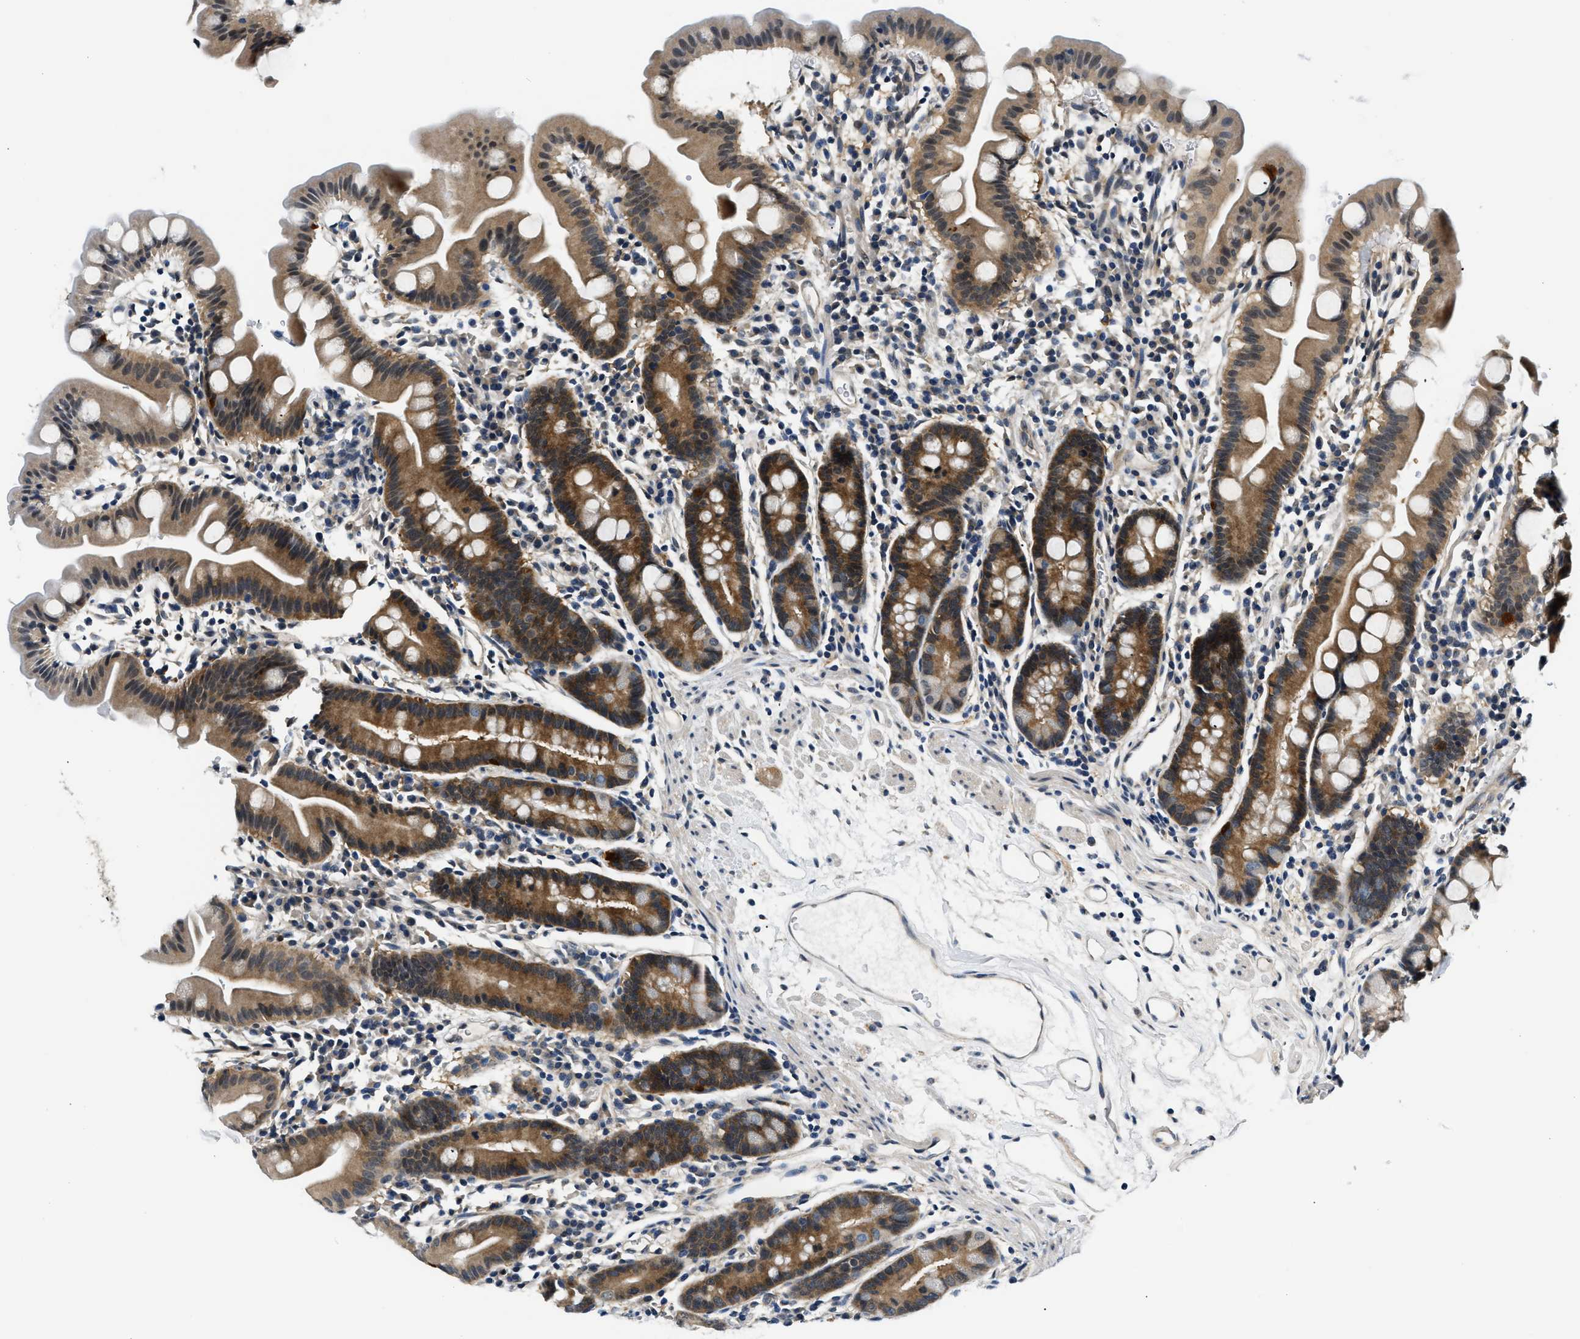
{"staining": {"intensity": "strong", "quantity": "25%-75%", "location": "cytoplasmic/membranous"}, "tissue": "duodenum", "cell_type": "Glandular cells", "image_type": "normal", "snomed": [{"axis": "morphology", "description": "Normal tissue, NOS"}, {"axis": "topography", "description": "Duodenum"}], "caption": "Duodenum stained for a protein (brown) shows strong cytoplasmic/membranous positive expression in about 25%-75% of glandular cells.", "gene": "SMAD4", "patient": {"sex": "male", "age": 50}}